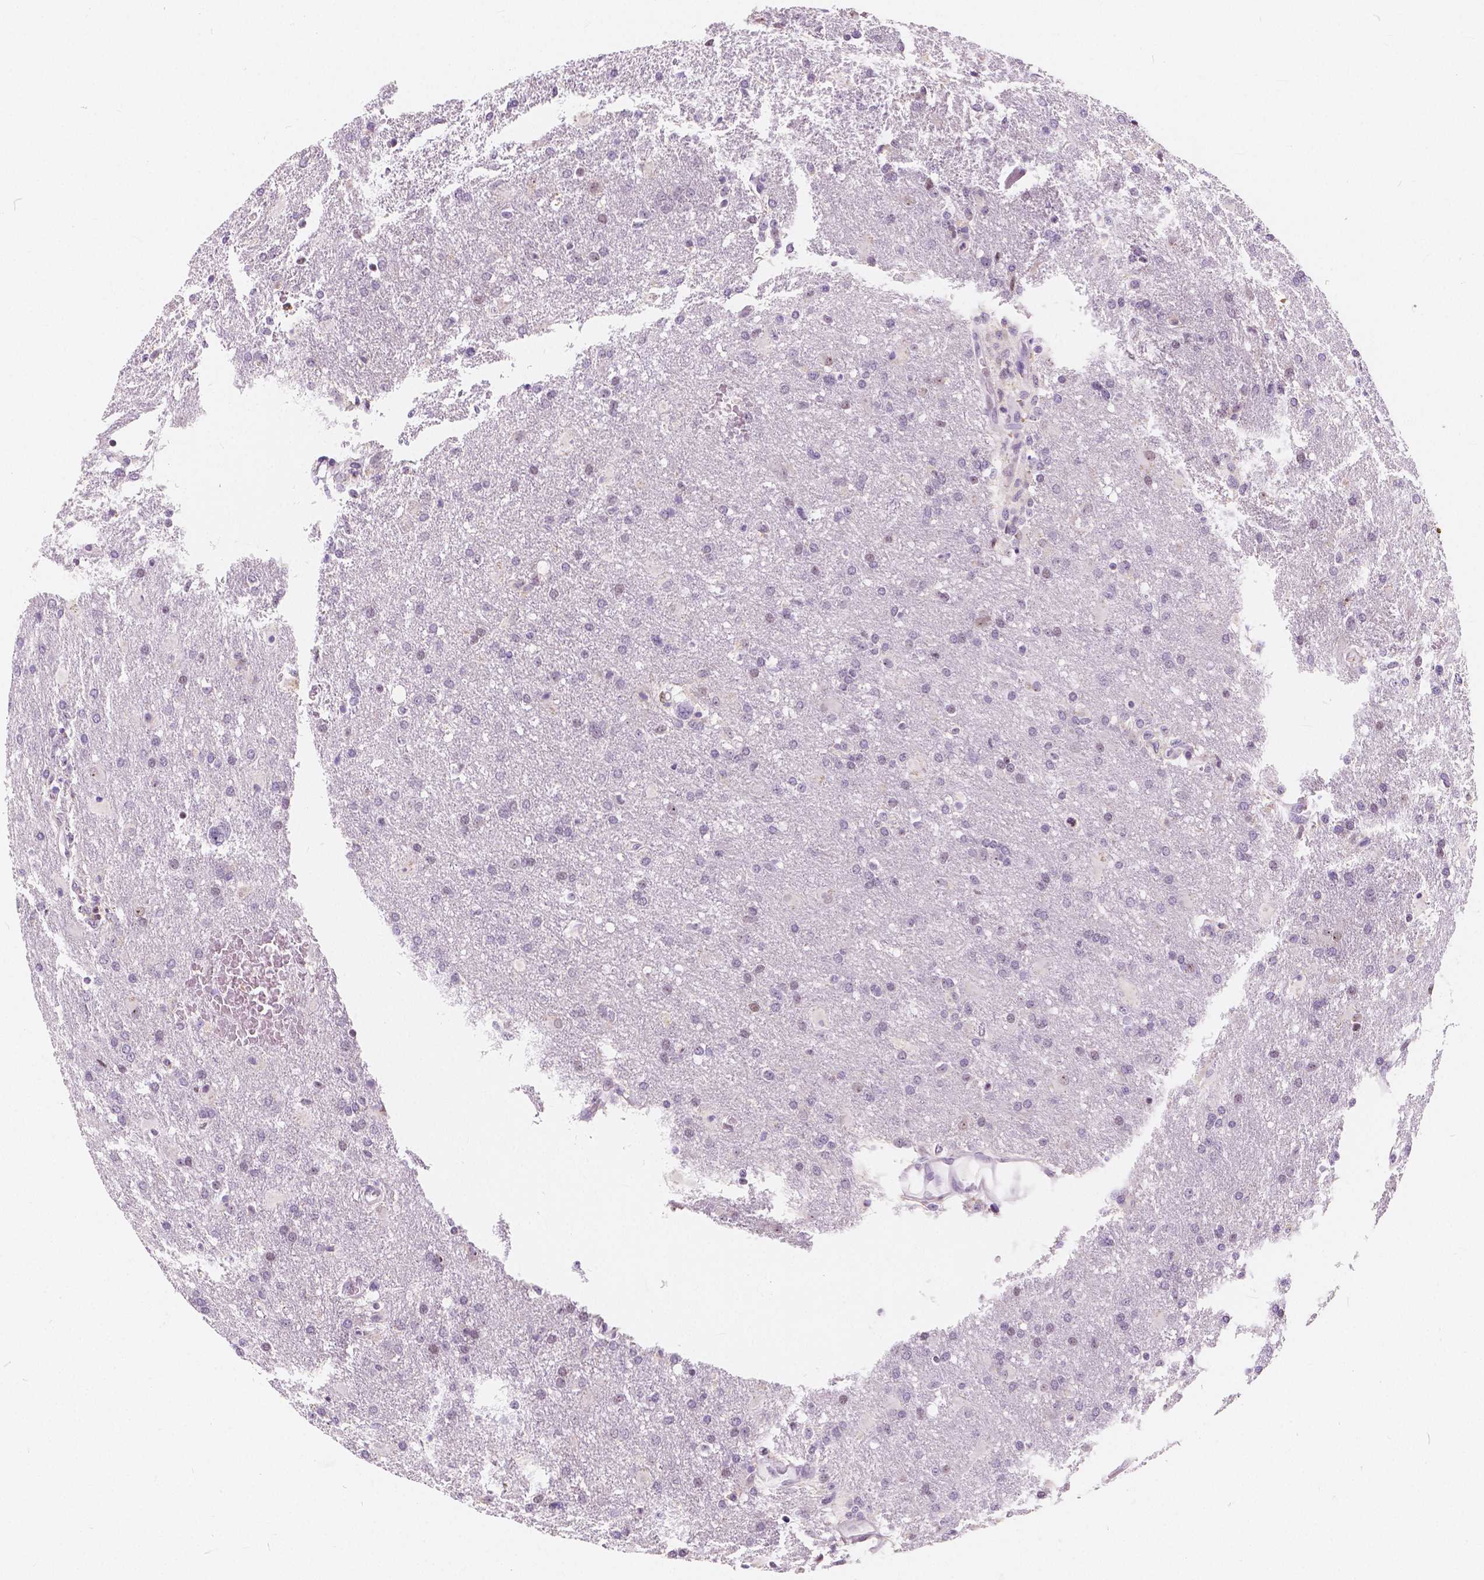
{"staining": {"intensity": "negative", "quantity": "none", "location": "none"}, "tissue": "glioma", "cell_type": "Tumor cells", "image_type": "cancer", "snomed": [{"axis": "morphology", "description": "Glioma, malignant, High grade"}, {"axis": "topography", "description": "Brain"}], "caption": "The immunohistochemistry photomicrograph has no significant staining in tumor cells of glioma tissue.", "gene": "NOLC1", "patient": {"sex": "male", "age": 68}}